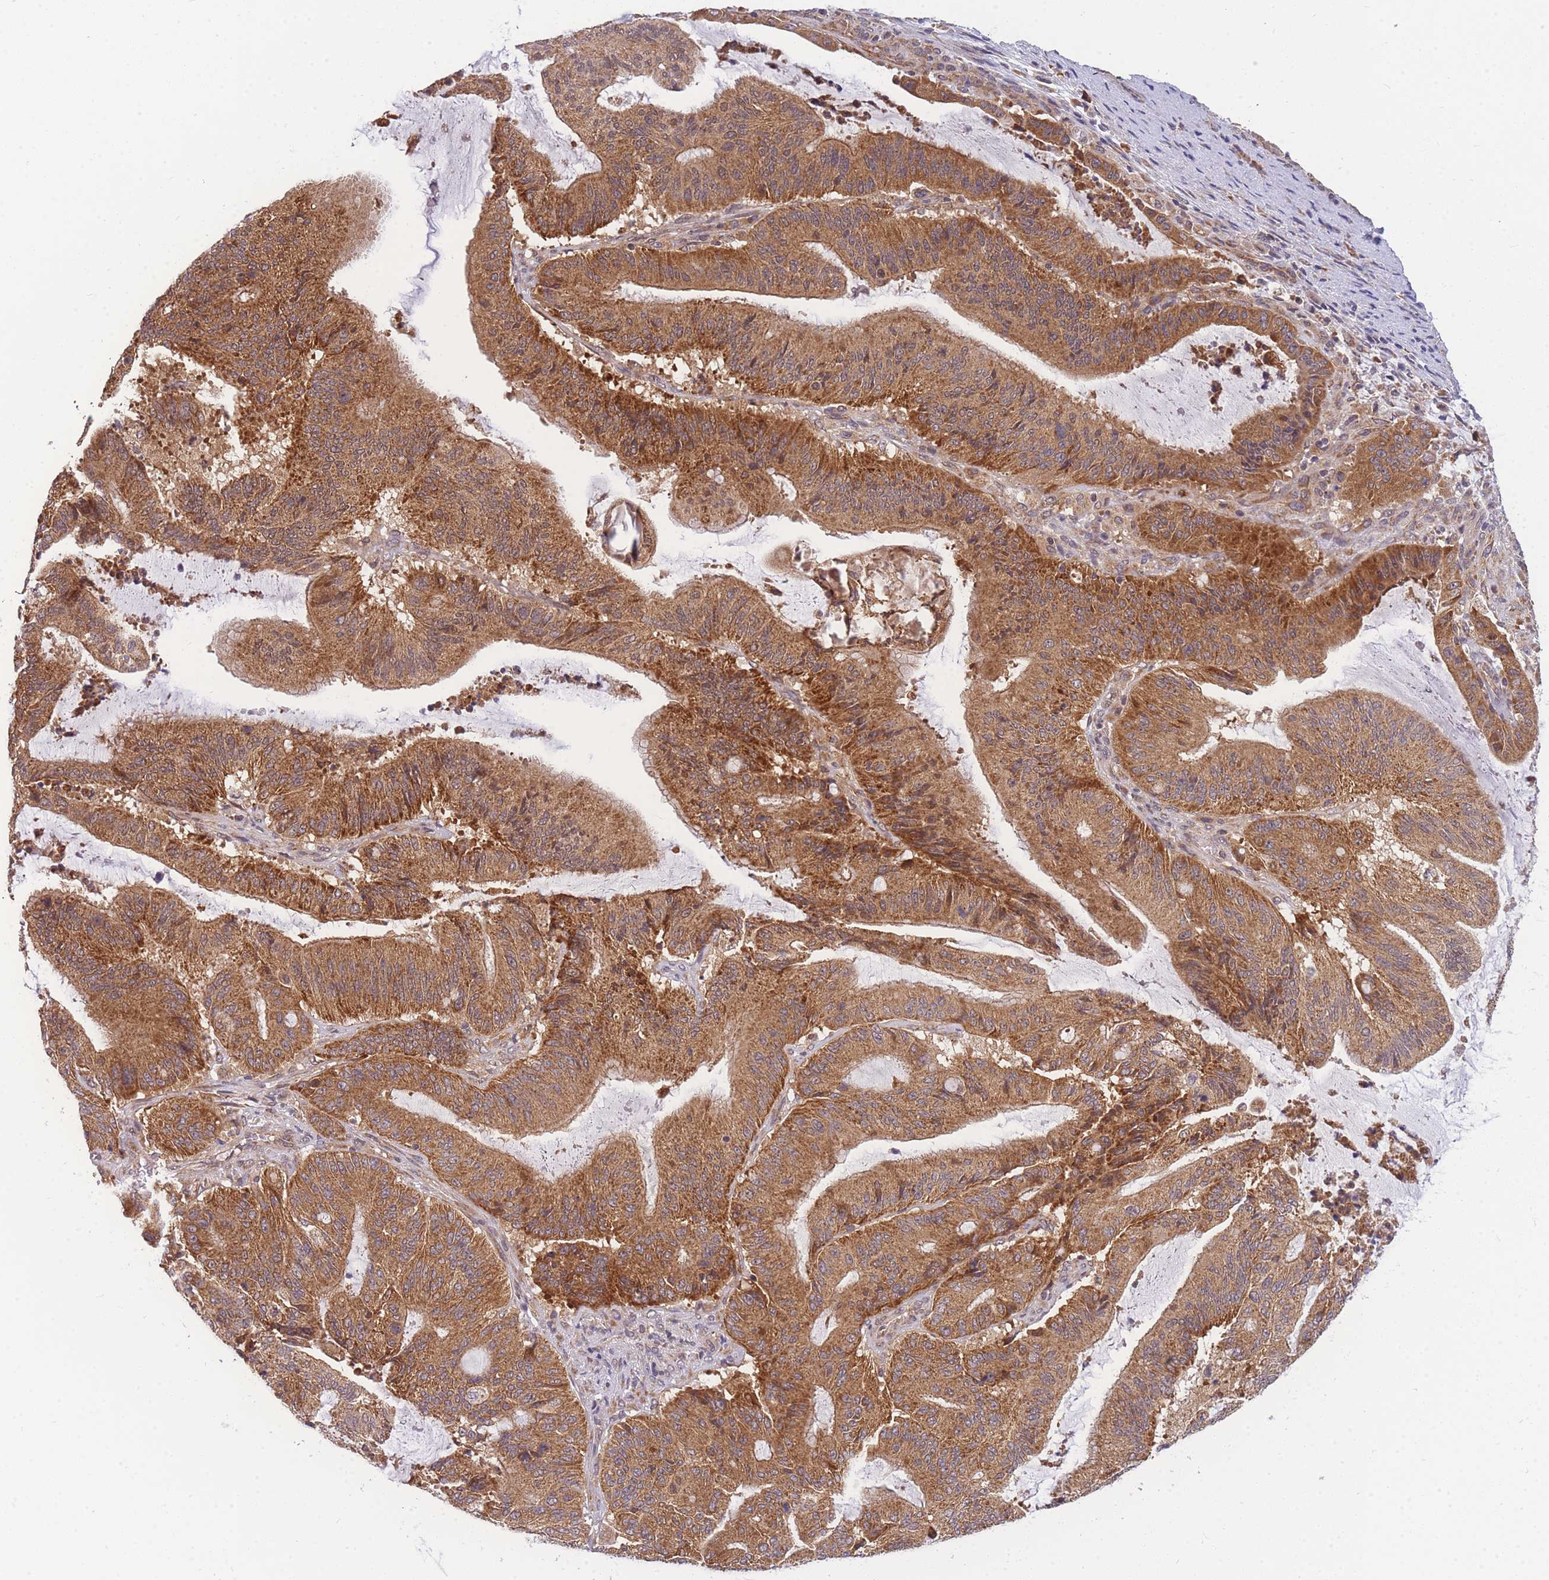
{"staining": {"intensity": "strong", "quantity": ">75%", "location": "cytoplasmic/membranous"}, "tissue": "liver cancer", "cell_type": "Tumor cells", "image_type": "cancer", "snomed": [{"axis": "morphology", "description": "Normal tissue, NOS"}, {"axis": "morphology", "description": "Cholangiocarcinoma"}, {"axis": "topography", "description": "Liver"}, {"axis": "topography", "description": "Peripheral nerve tissue"}], "caption": "Protein analysis of liver cancer tissue exhibits strong cytoplasmic/membranous staining in approximately >75% of tumor cells. The protein is shown in brown color, while the nuclei are stained blue.", "gene": "MRPL23", "patient": {"sex": "female", "age": 73}}